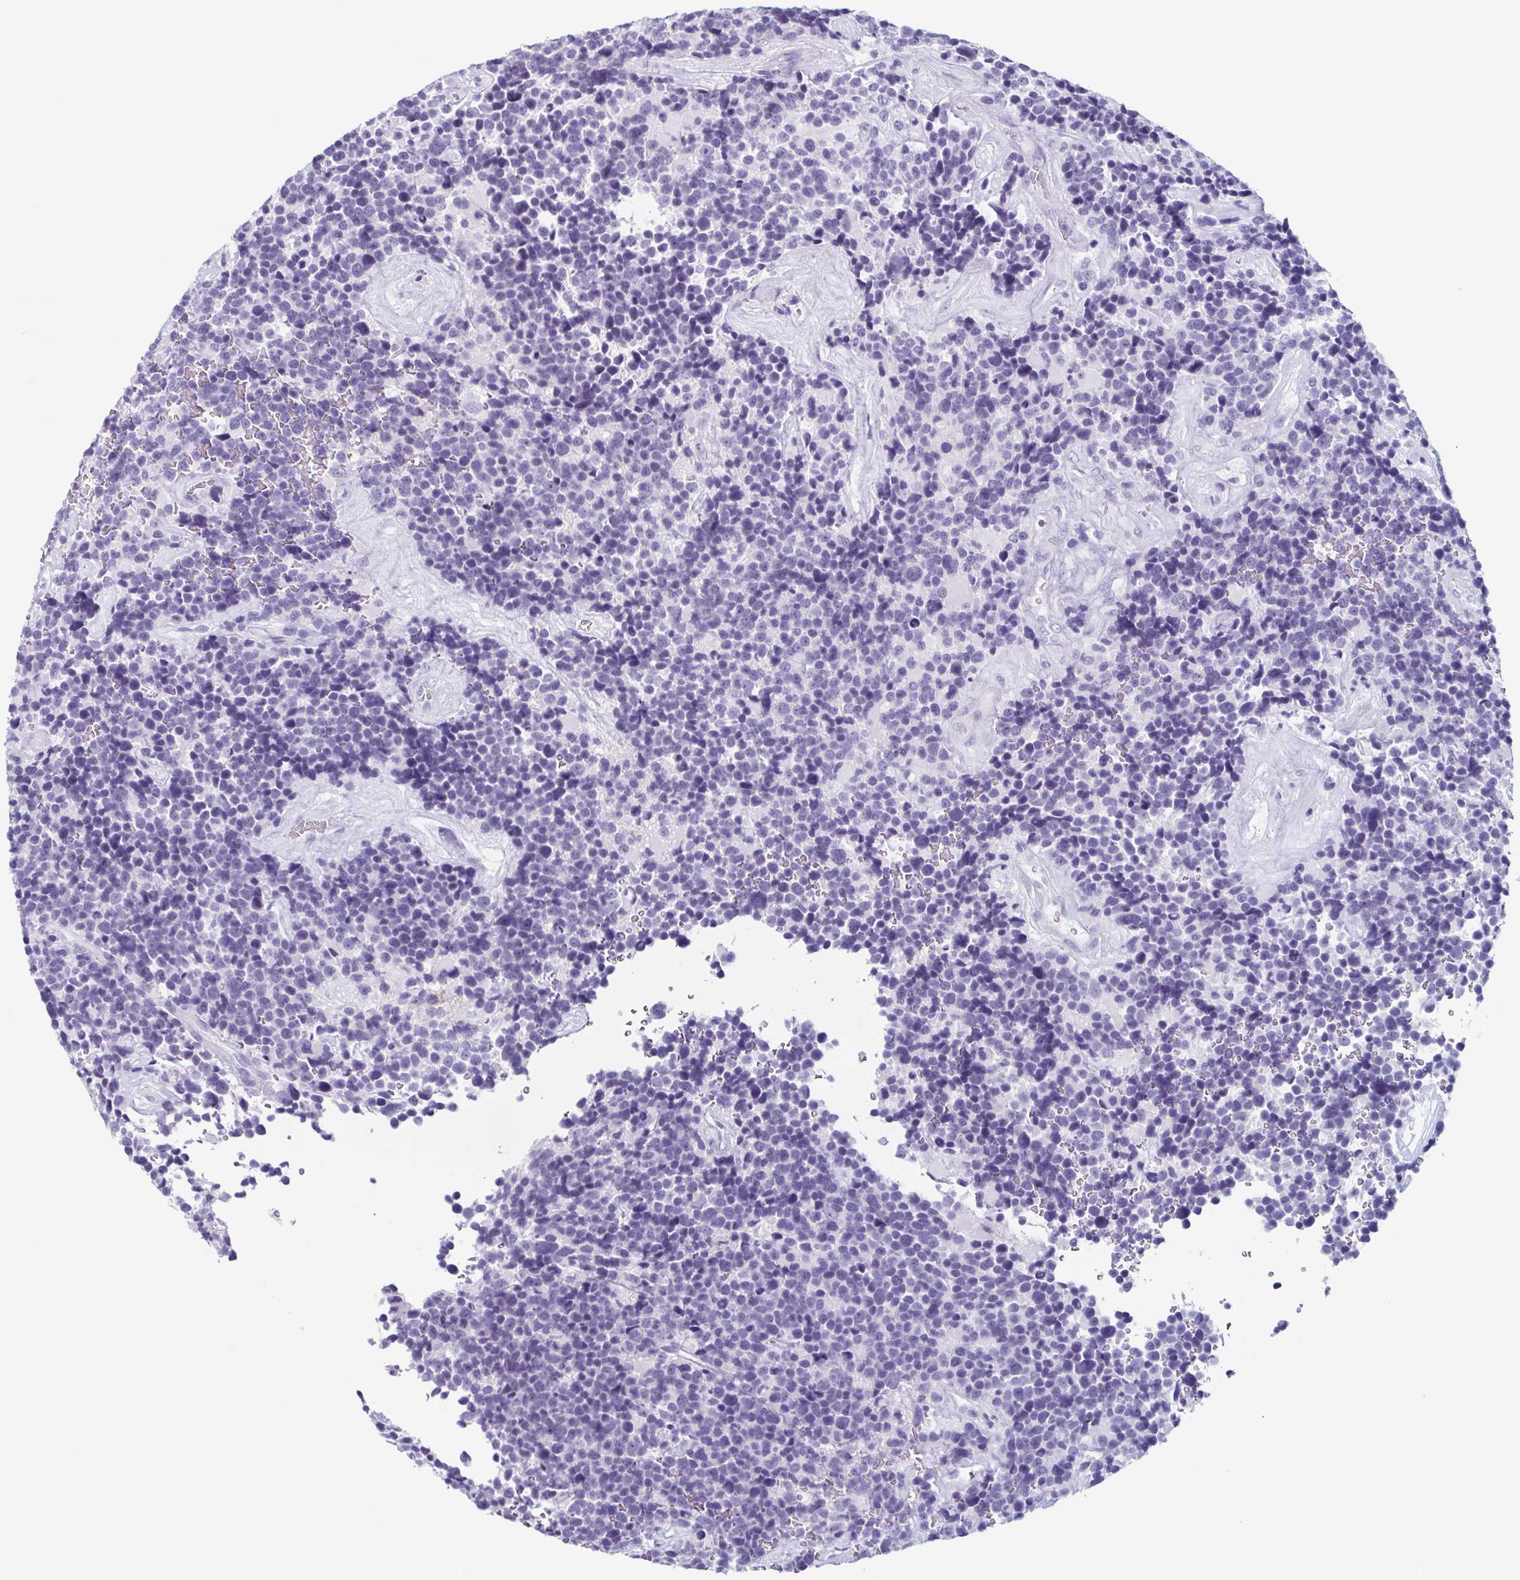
{"staining": {"intensity": "negative", "quantity": "none", "location": "none"}, "tissue": "glioma", "cell_type": "Tumor cells", "image_type": "cancer", "snomed": [{"axis": "morphology", "description": "Glioma, malignant, High grade"}, {"axis": "topography", "description": "Brain"}], "caption": "An IHC photomicrograph of malignant glioma (high-grade) is shown. There is no staining in tumor cells of malignant glioma (high-grade).", "gene": "ENKUR", "patient": {"sex": "male", "age": 33}}